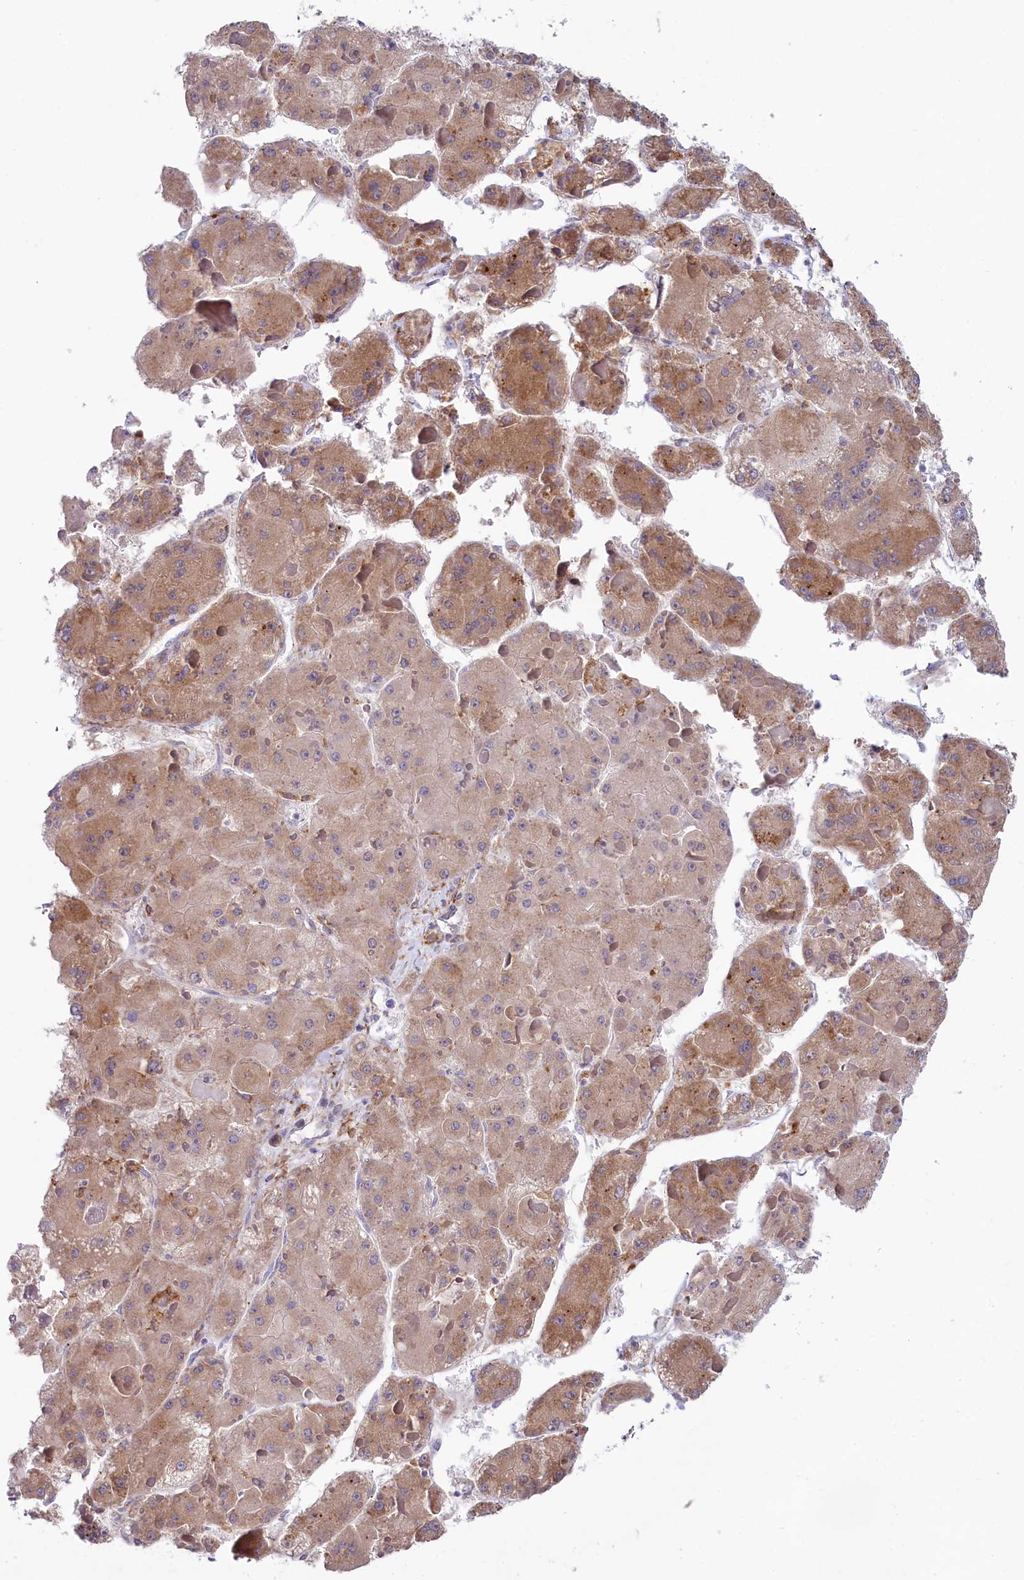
{"staining": {"intensity": "moderate", "quantity": ">75%", "location": "cytoplasmic/membranous"}, "tissue": "liver cancer", "cell_type": "Tumor cells", "image_type": "cancer", "snomed": [{"axis": "morphology", "description": "Carcinoma, Hepatocellular, NOS"}, {"axis": "topography", "description": "Liver"}], "caption": "Liver hepatocellular carcinoma was stained to show a protein in brown. There is medium levels of moderate cytoplasmic/membranous staining in about >75% of tumor cells. (Stains: DAB in brown, nuclei in blue, Microscopy: brightfield microscopy at high magnification).", "gene": "CHID1", "patient": {"sex": "female", "age": 73}}